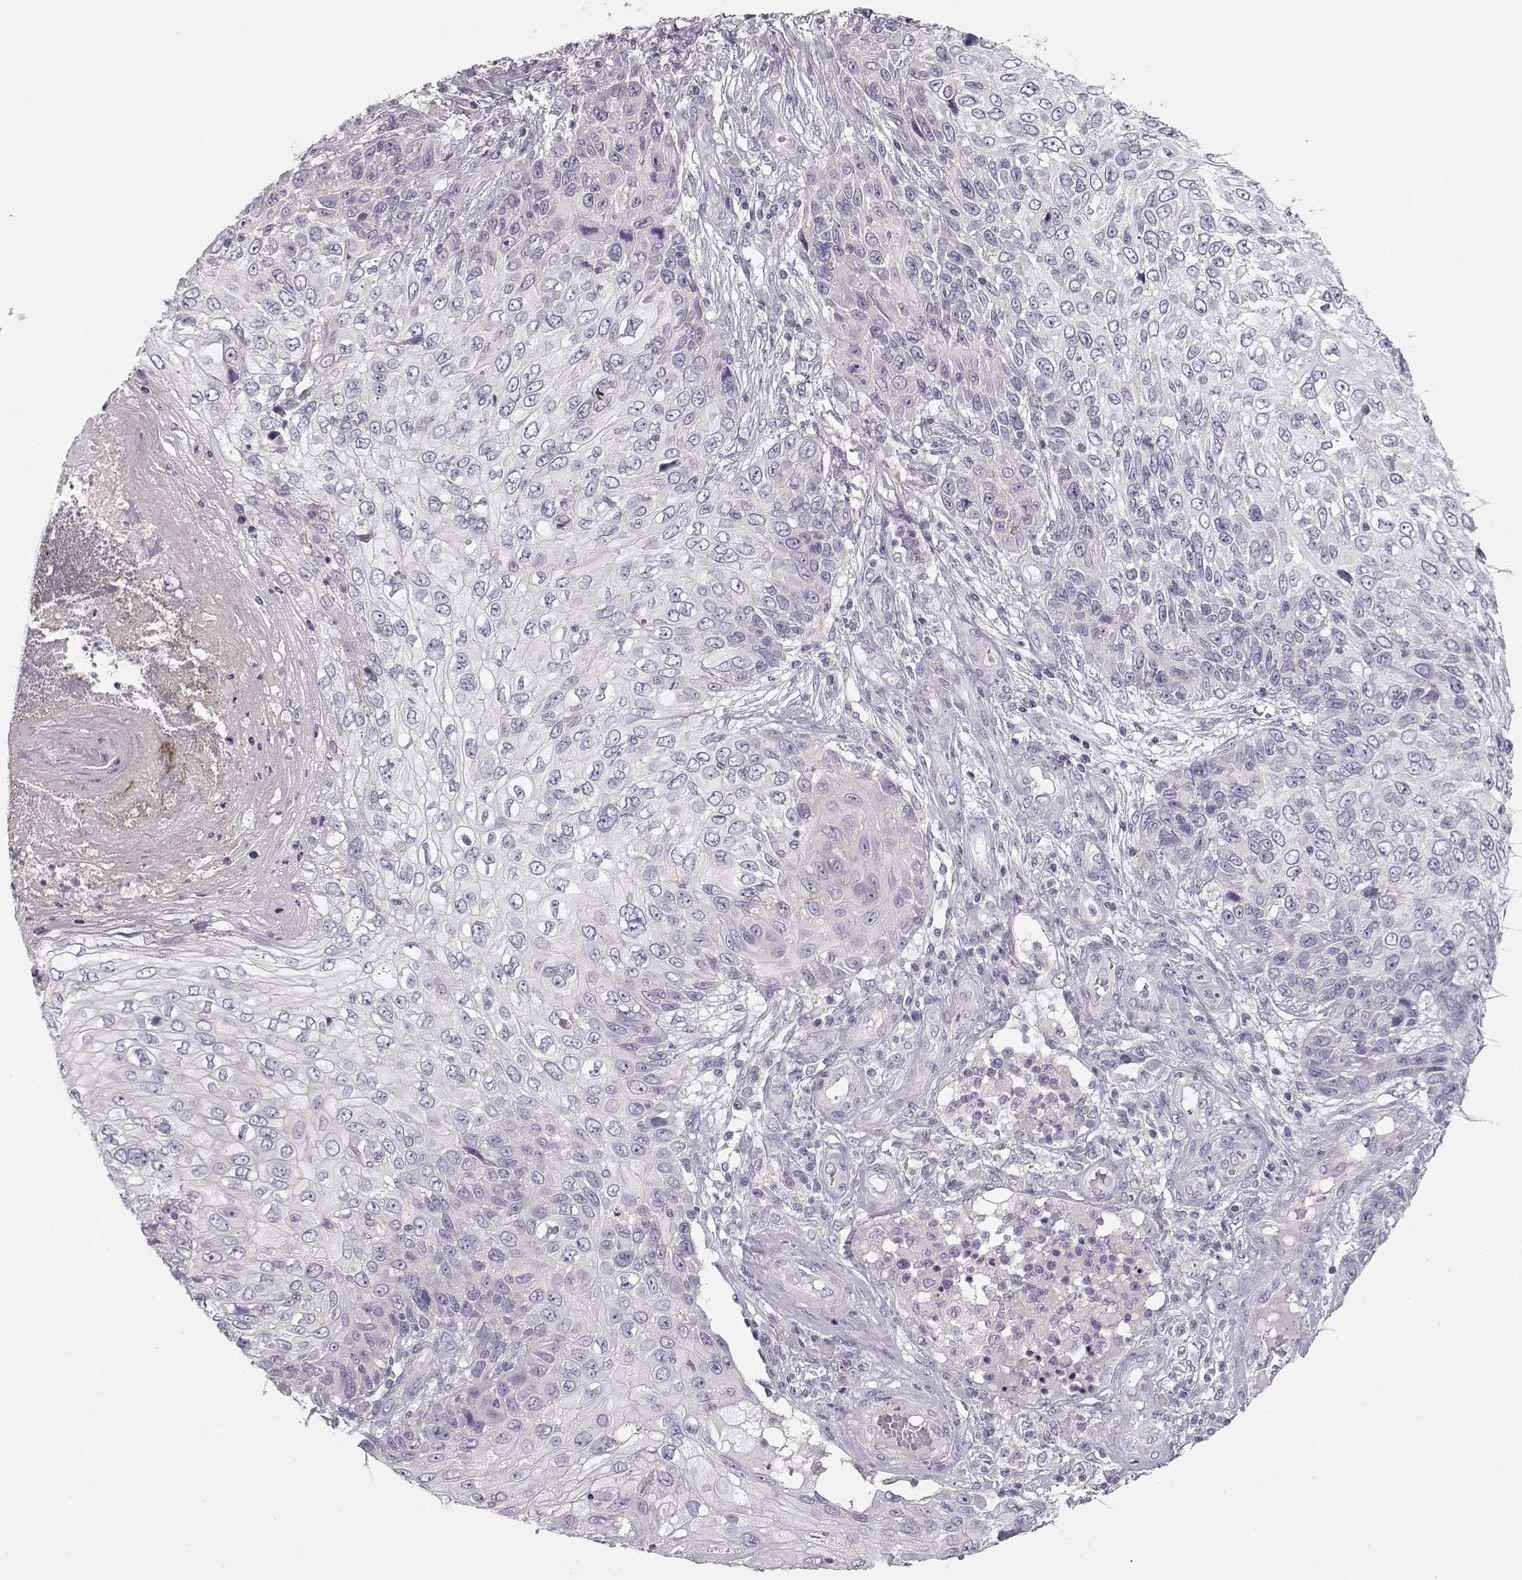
{"staining": {"intensity": "negative", "quantity": "none", "location": "none"}, "tissue": "skin cancer", "cell_type": "Tumor cells", "image_type": "cancer", "snomed": [{"axis": "morphology", "description": "Squamous cell carcinoma, NOS"}, {"axis": "topography", "description": "Skin"}], "caption": "Micrograph shows no significant protein expression in tumor cells of skin squamous cell carcinoma. (DAB immunohistochemistry visualized using brightfield microscopy, high magnification).", "gene": "GRK1", "patient": {"sex": "male", "age": 92}}